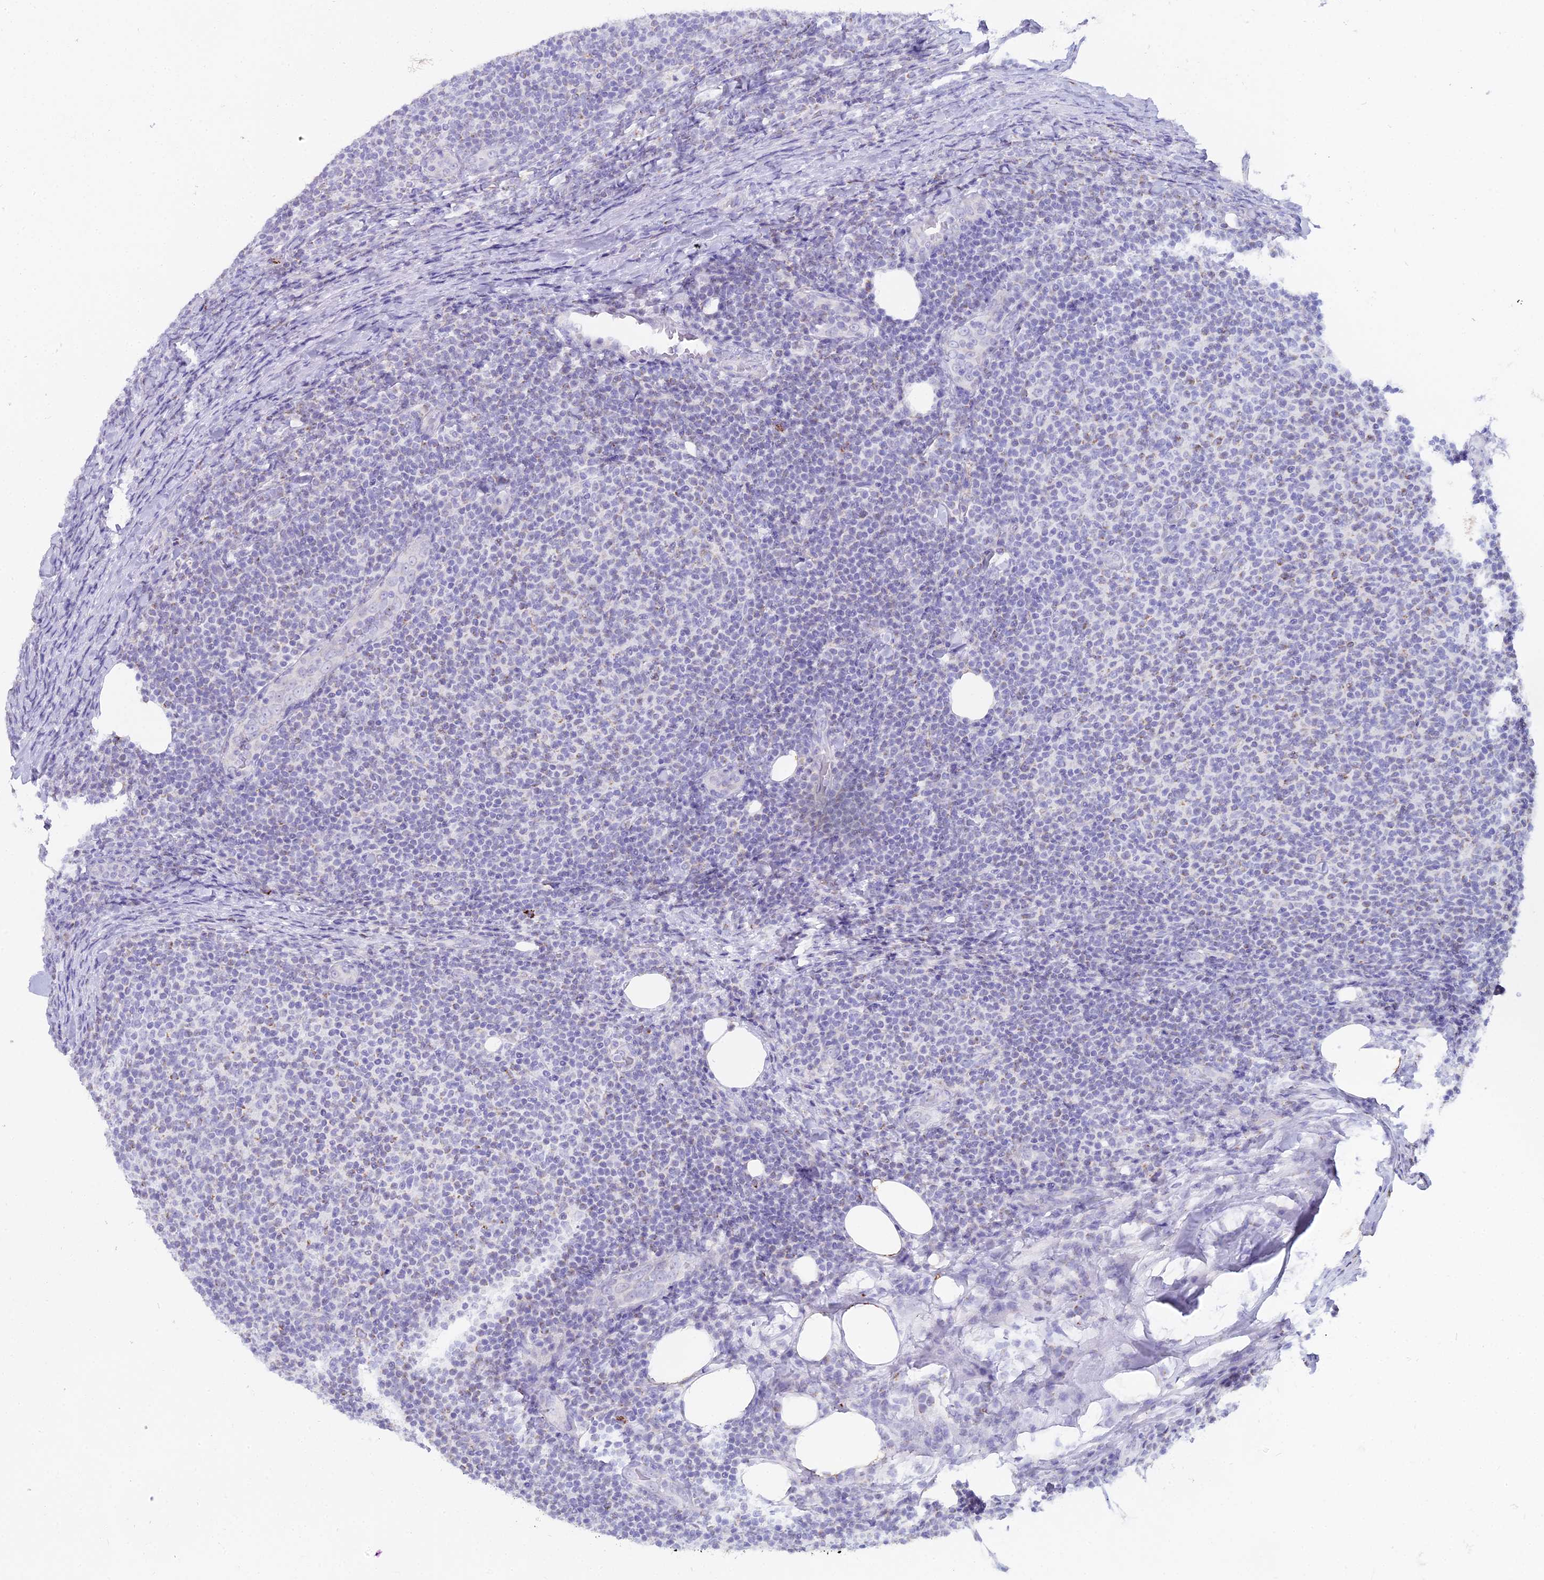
{"staining": {"intensity": "negative", "quantity": "none", "location": "none"}, "tissue": "lymphoma", "cell_type": "Tumor cells", "image_type": "cancer", "snomed": [{"axis": "morphology", "description": "Malignant lymphoma, non-Hodgkin's type, Low grade"}, {"axis": "topography", "description": "Lymph node"}], "caption": "This is a micrograph of IHC staining of lymphoma, which shows no staining in tumor cells.", "gene": "CGB2", "patient": {"sex": "male", "age": 66}}